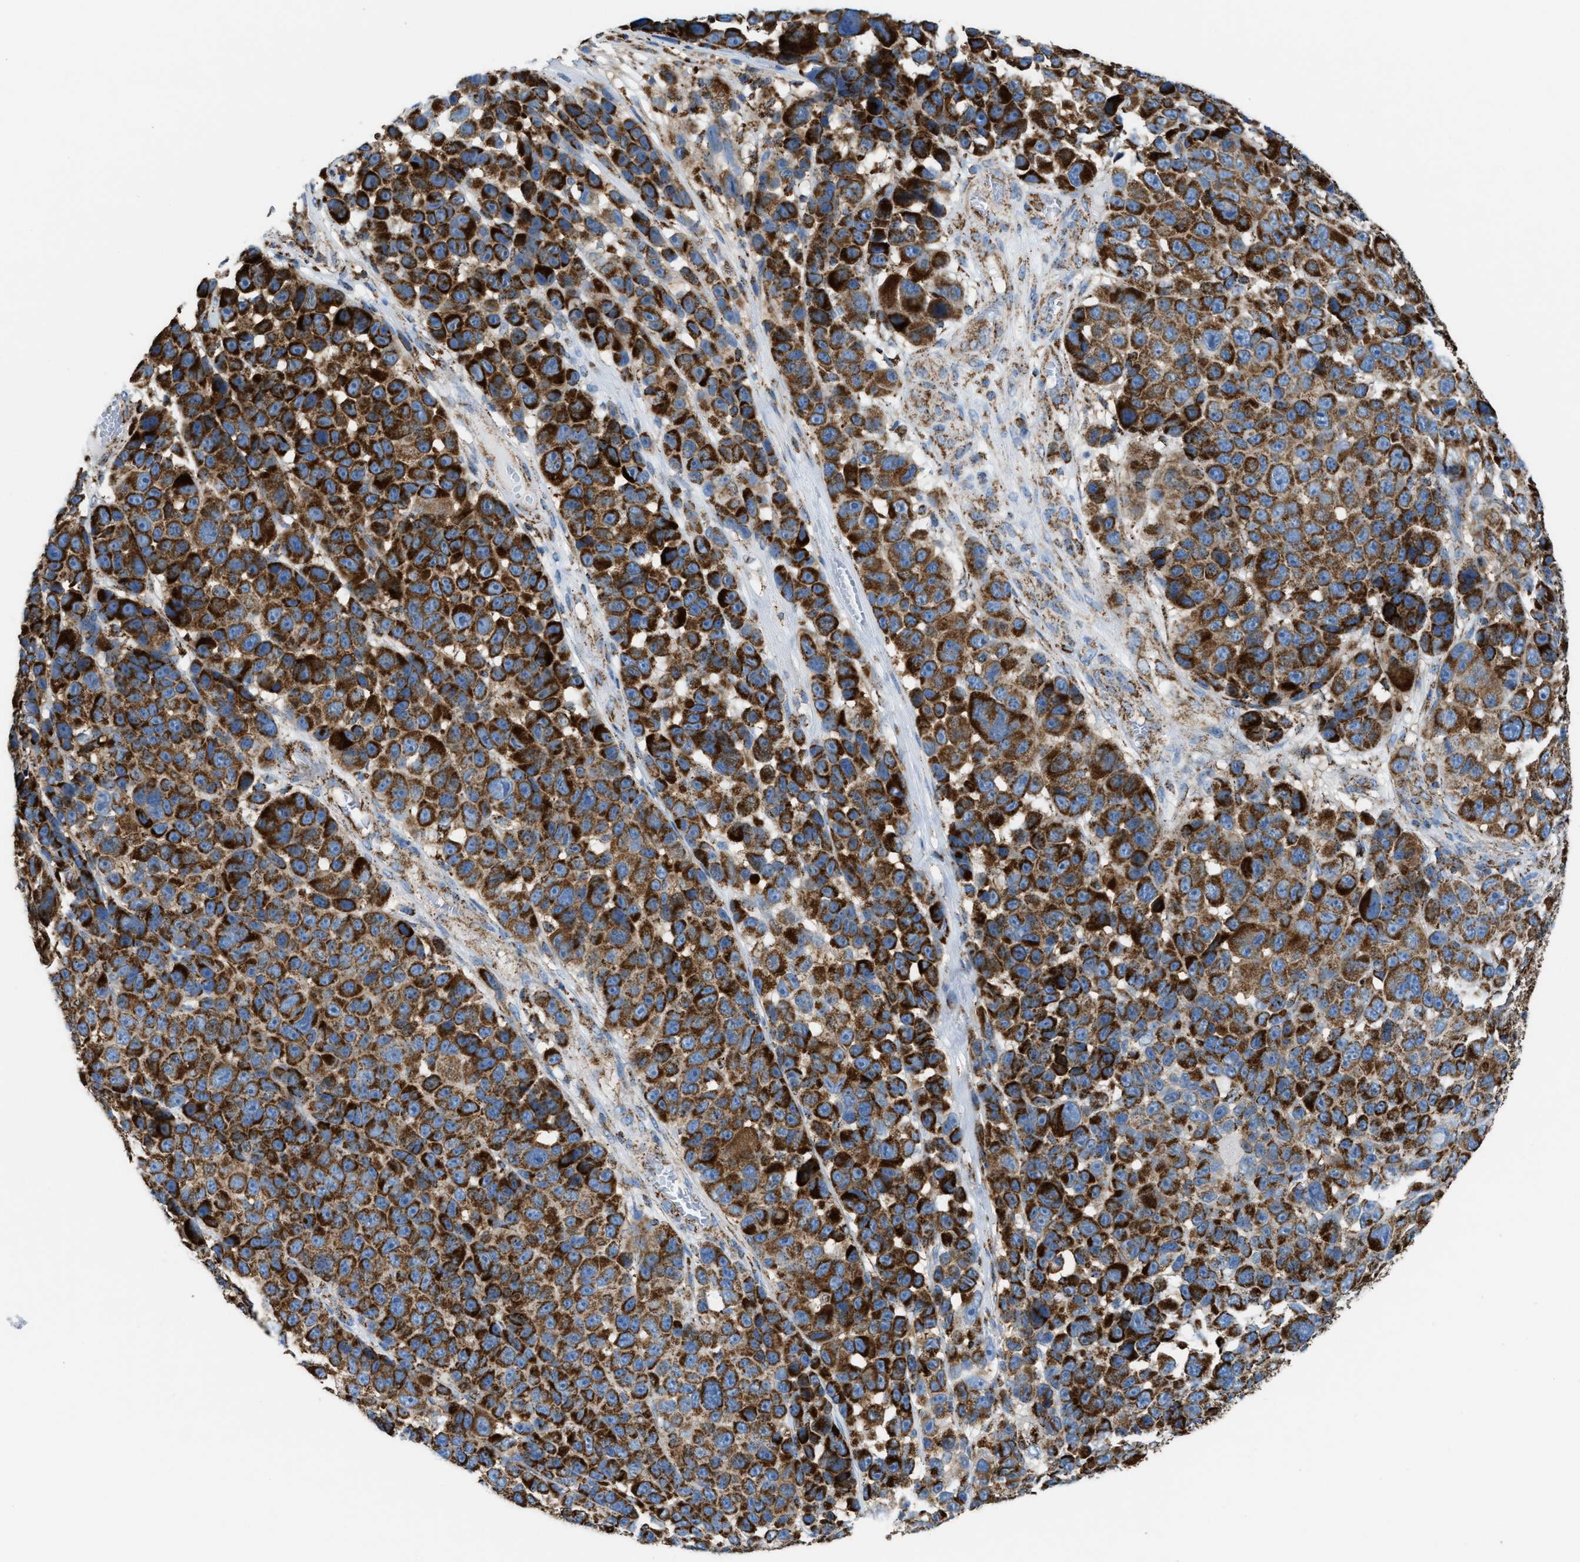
{"staining": {"intensity": "strong", "quantity": ">75%", "location": "cytoplasmic/membranous"}, "tissue": "melanoma", "cell_type": "Tumor cells", "image_type": "cancer", "snomed": [{"axis": "morphology", "description": "Malignant melanoma, NOS"}, {"axis": "topography", "description": "Skin"}], "caption": "Melanoma tissue reveals strong cytoplasmic/membranous positivity in about >75% of tumor cells", "gene": "ECHS1", "patient": {"sex": "male", "age": 53}}